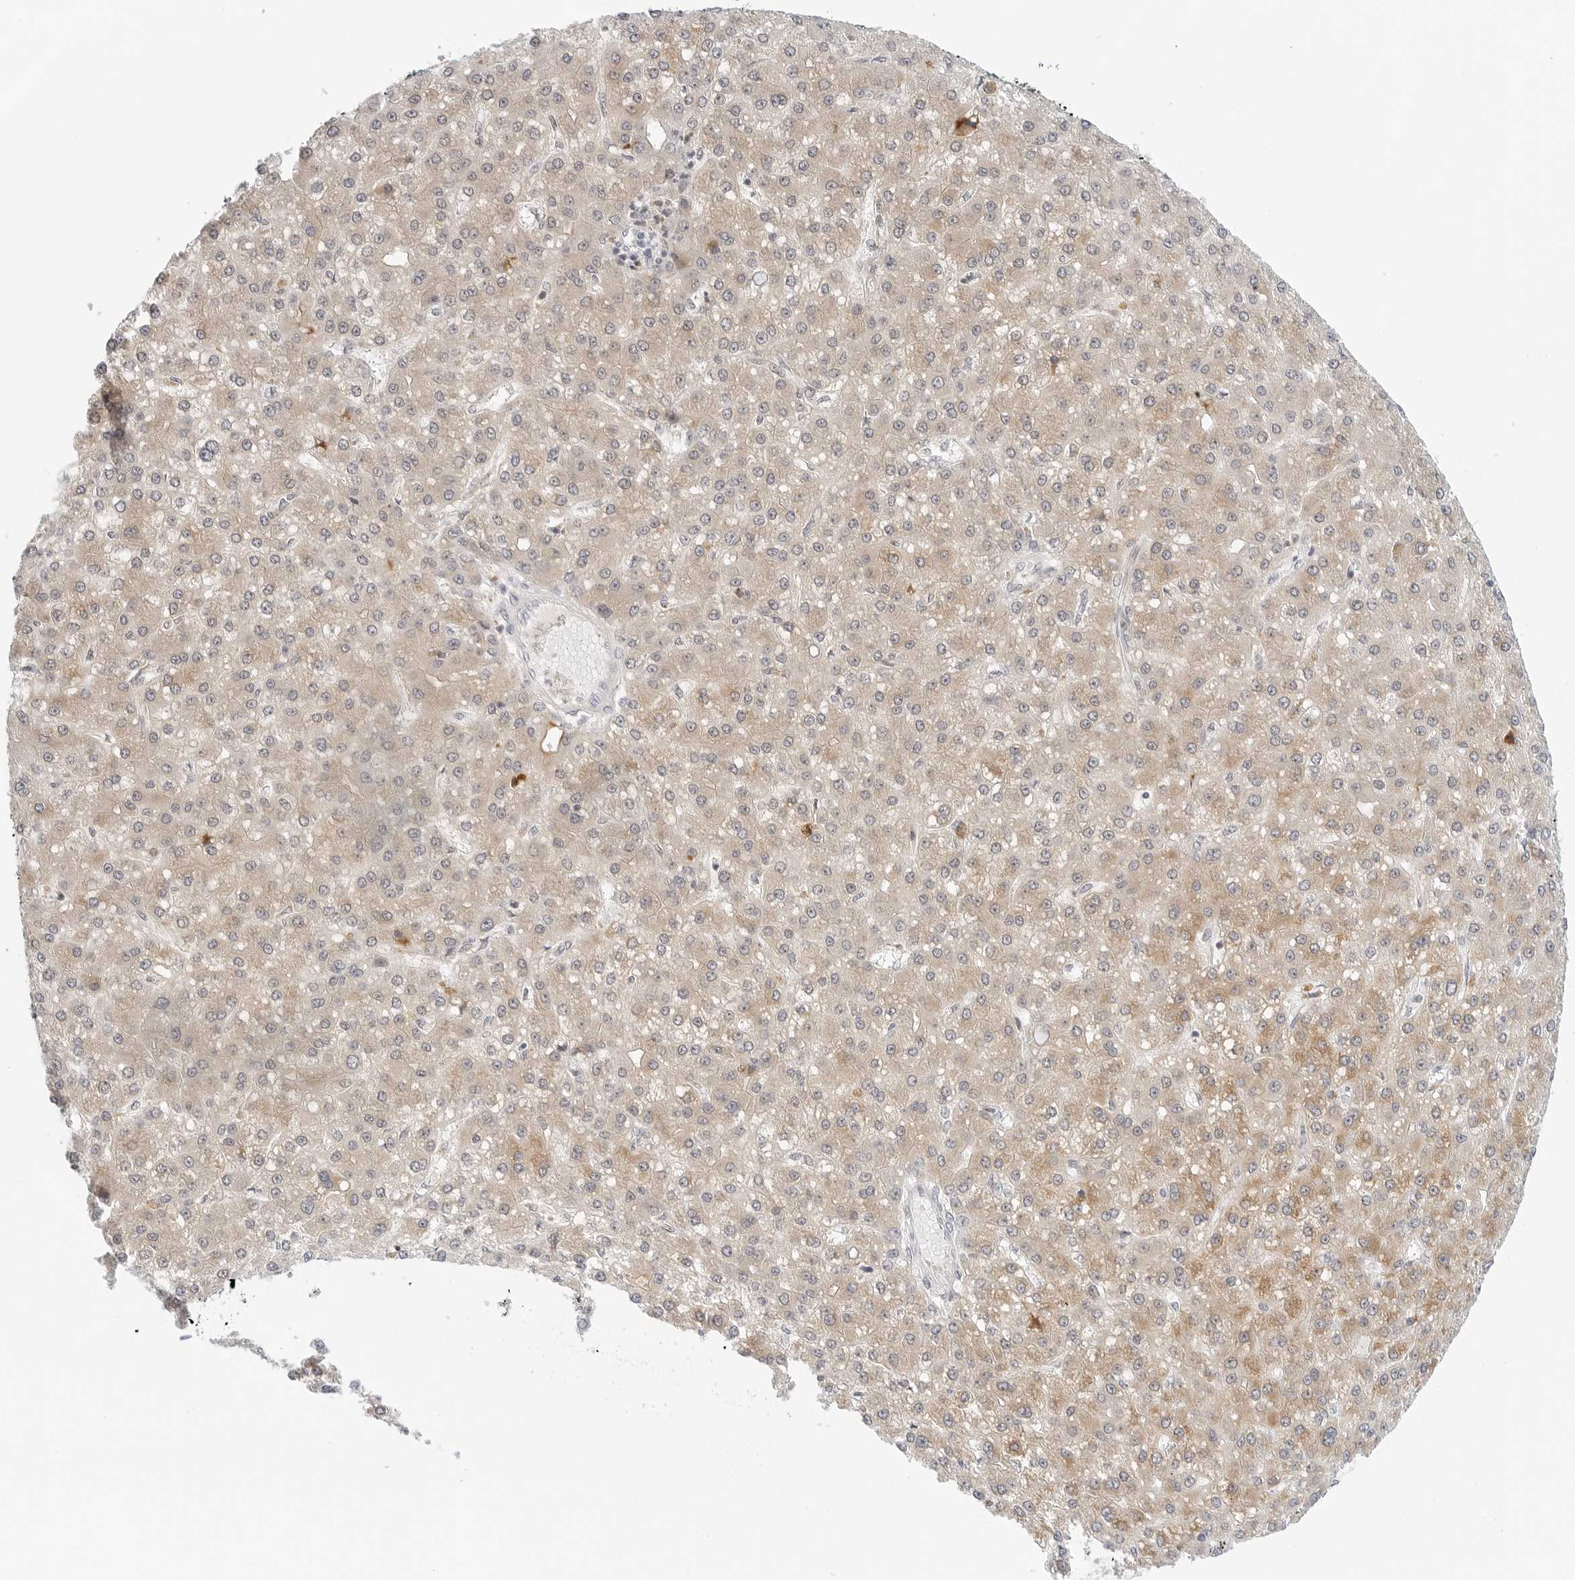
{"staining": {"intensity": "weak", "quantity": ">75%", "location": "cytoplasmic/membranous"}, "tissue": "liver cancer", "cell_type": "Tumor cells", "image_type": "cancer", "snomed": [{"axis": "morphology", "description": "Carcinoma, Hepatocellular, NOS"}, {"axis": "topography", "description": "Liver"}], "caption": "Immunohistochemical staining of liver cancer (hepatocellular carcinoma) displays low levels of weak cytoplasmic/membranous protein staining in about >75% of tumor cells. Ihc stains the protein of interest in brown and the nuclei are stained blue.", "gene": "TSEN2", "patient": {"sex": "male", "age": 67}}